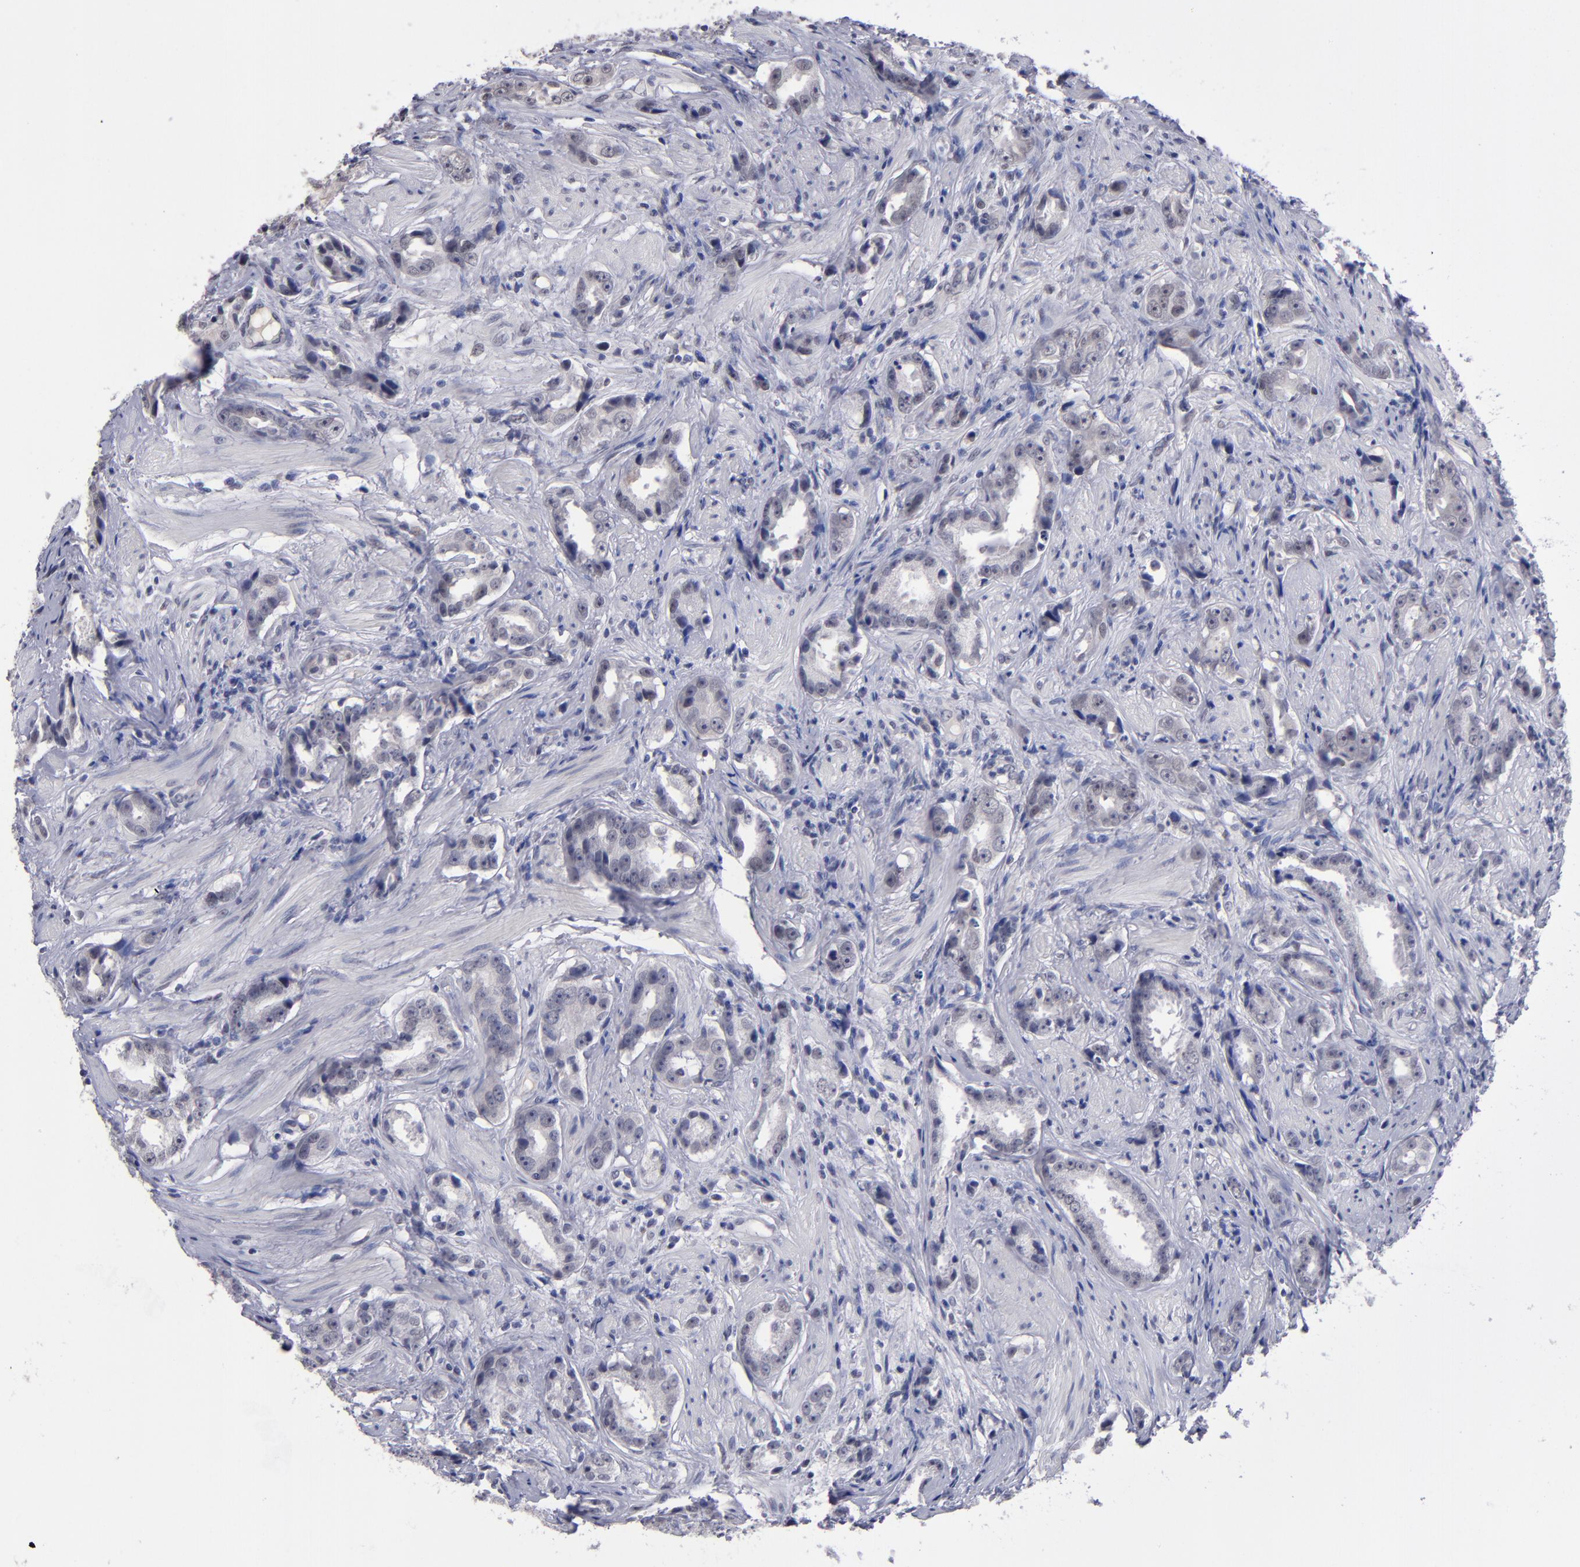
{"staining": {"intensity": "negative", "quantity": "none", "location": "none"}, "tissue": "prostate cancer", "cell_type": "Tumor cells", "image_type": "cancer", "snomed": [{"axis": "morphology", "description": "Adenocarcinoma, Medium grade"}, {"axis": "topography", "description": "Prostate"}], "caption": "Tumor cells are negative for brown protein staining in prostate cancer (adenocarcinoma (medium-grade)).", "gene": "OTUB2", "patient": {"sex": "male", "age": 53}}